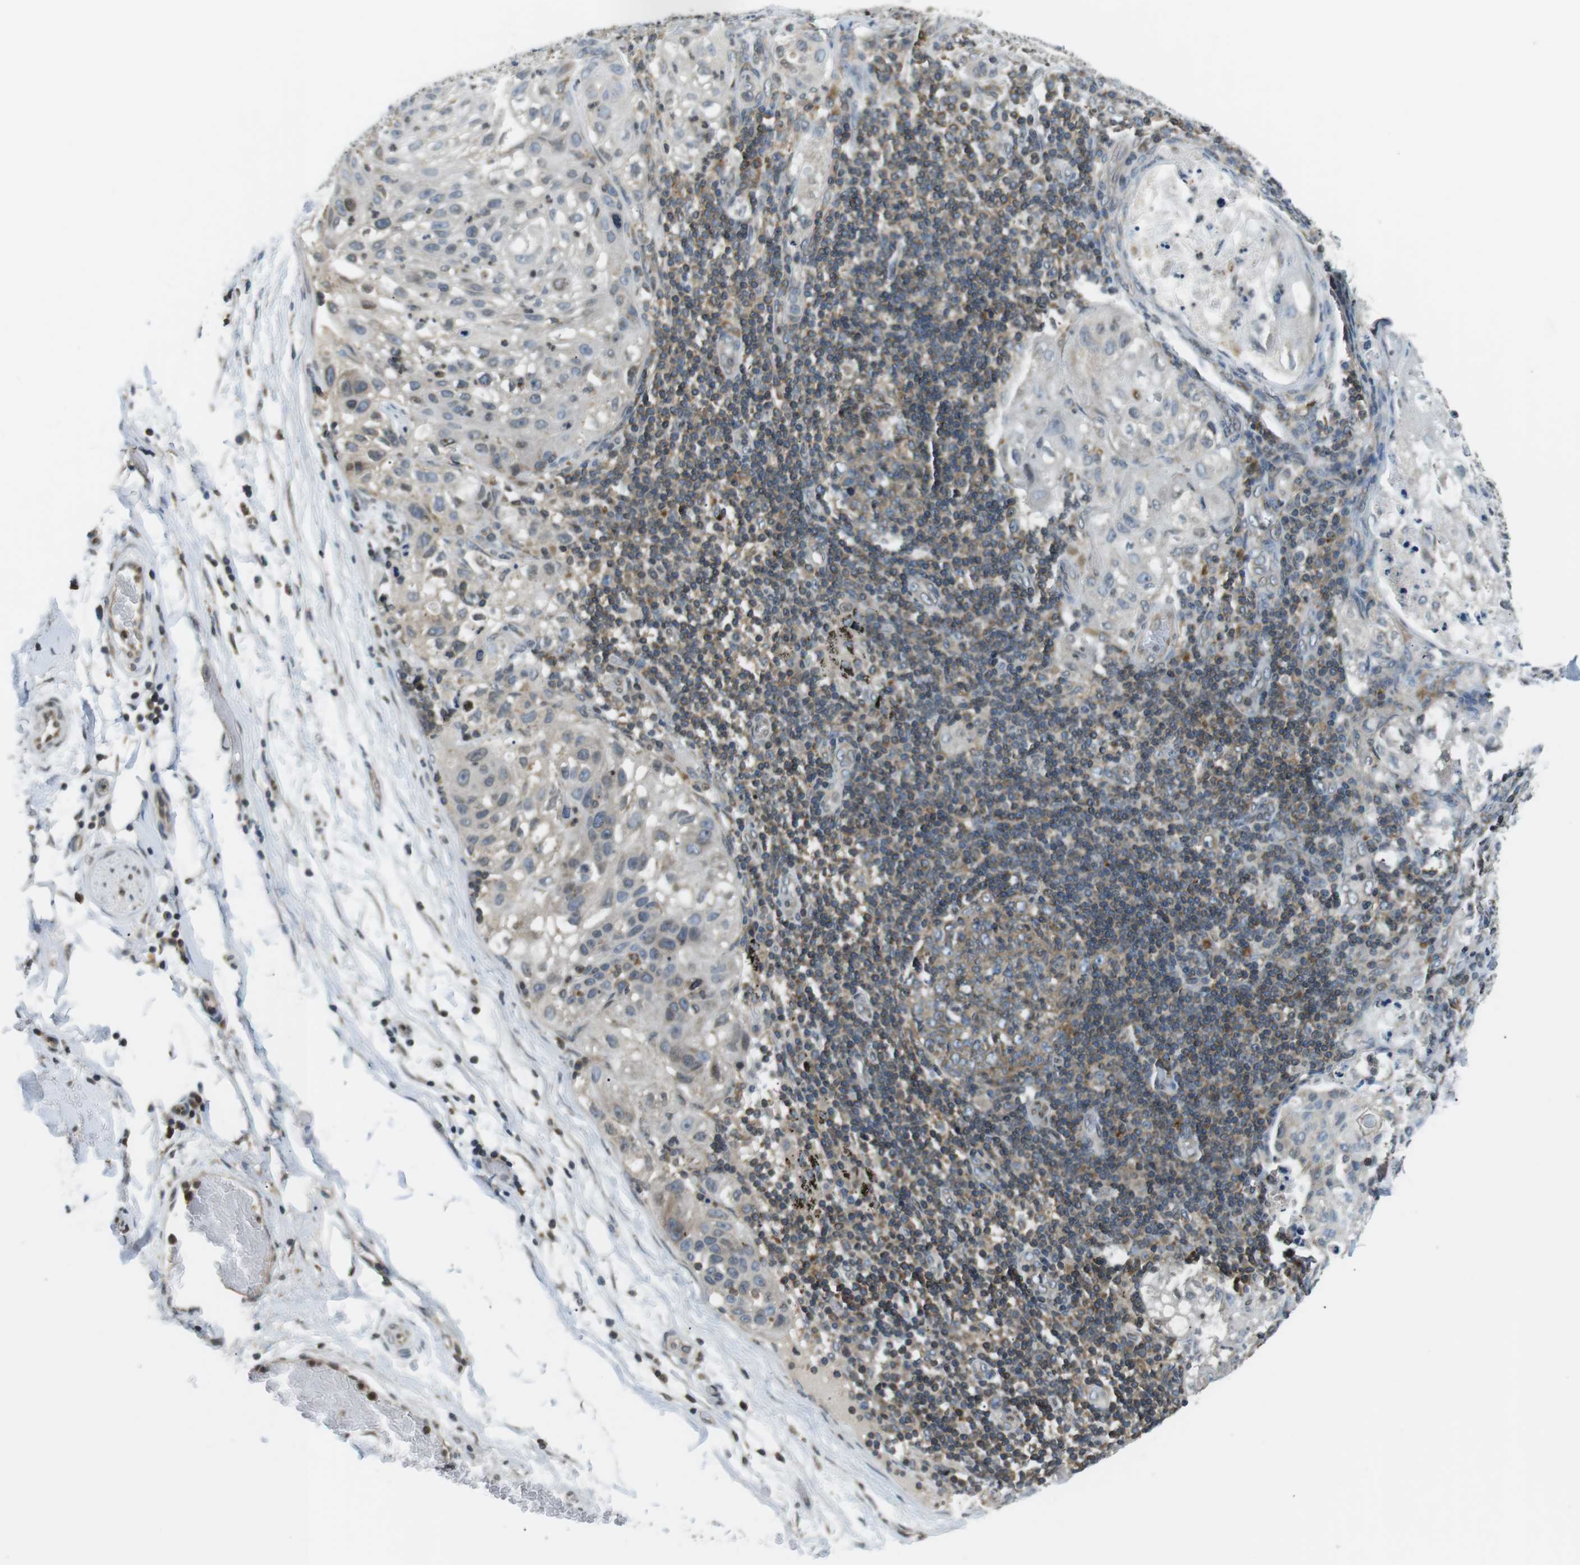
{"staining": {"intensity": "negative", "quantity": "none", "location": "none"}, "tissue": "lung cancer", "cell_type": "Tumor cells", "image_type": "cancer", "snomed": [{"axis": "morphology", "description": "Inflammation, NOS"}, {"axis": "morphology", "description": "Squamous cell carcinoma, NOS"}, {"axis": "topography", "description": "Lymph node"}, {"axis": "topography", "description": "Soft tissue"}, {"axis": "topography", "description": "Lung"}], "caption": "Lung cancer stained for a protein using immunohistochemistry (IHC) shows no staining tumor cells.", "gene": "TMX4", "patient": {"sex": "male", "age": 66}}